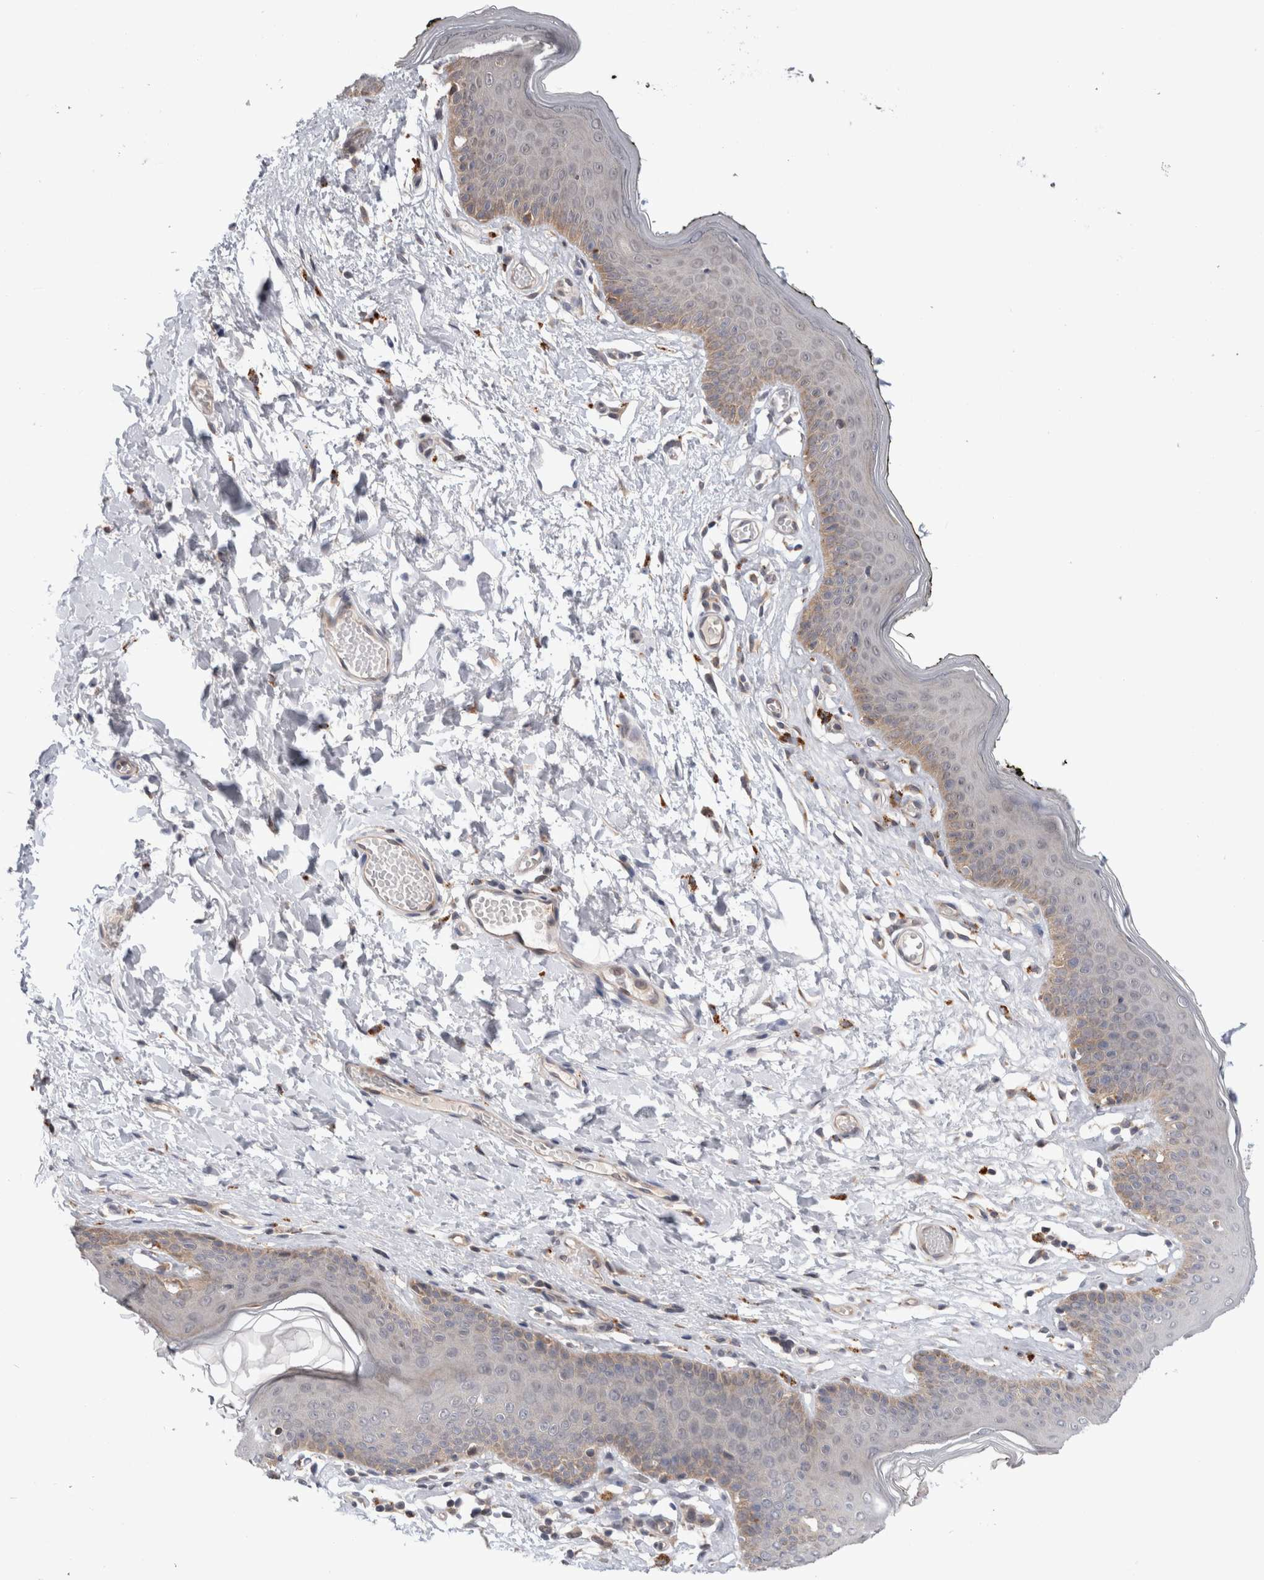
{"staining": {"intensity": "weak", "quantity": "<25%", "location": "cytoplasmic/membranous"}, "tissue": "skin", "cell_type": "Epidermal cells", "image_type": "normal", "snomed": [{"axis": "morphology", "description": "Normal tissue, NOS"}, {"axis": "morphology", "description": "Inflammation, NOS"}, {"axis": "topography", "description": "Vulva"}], "caption": "This is an immunohistochemistry histopathology image of benign skin. There is no staining in epidermal cells.", "gene": "MRPL37", "patient": {"sex": "female", "age": 84}}